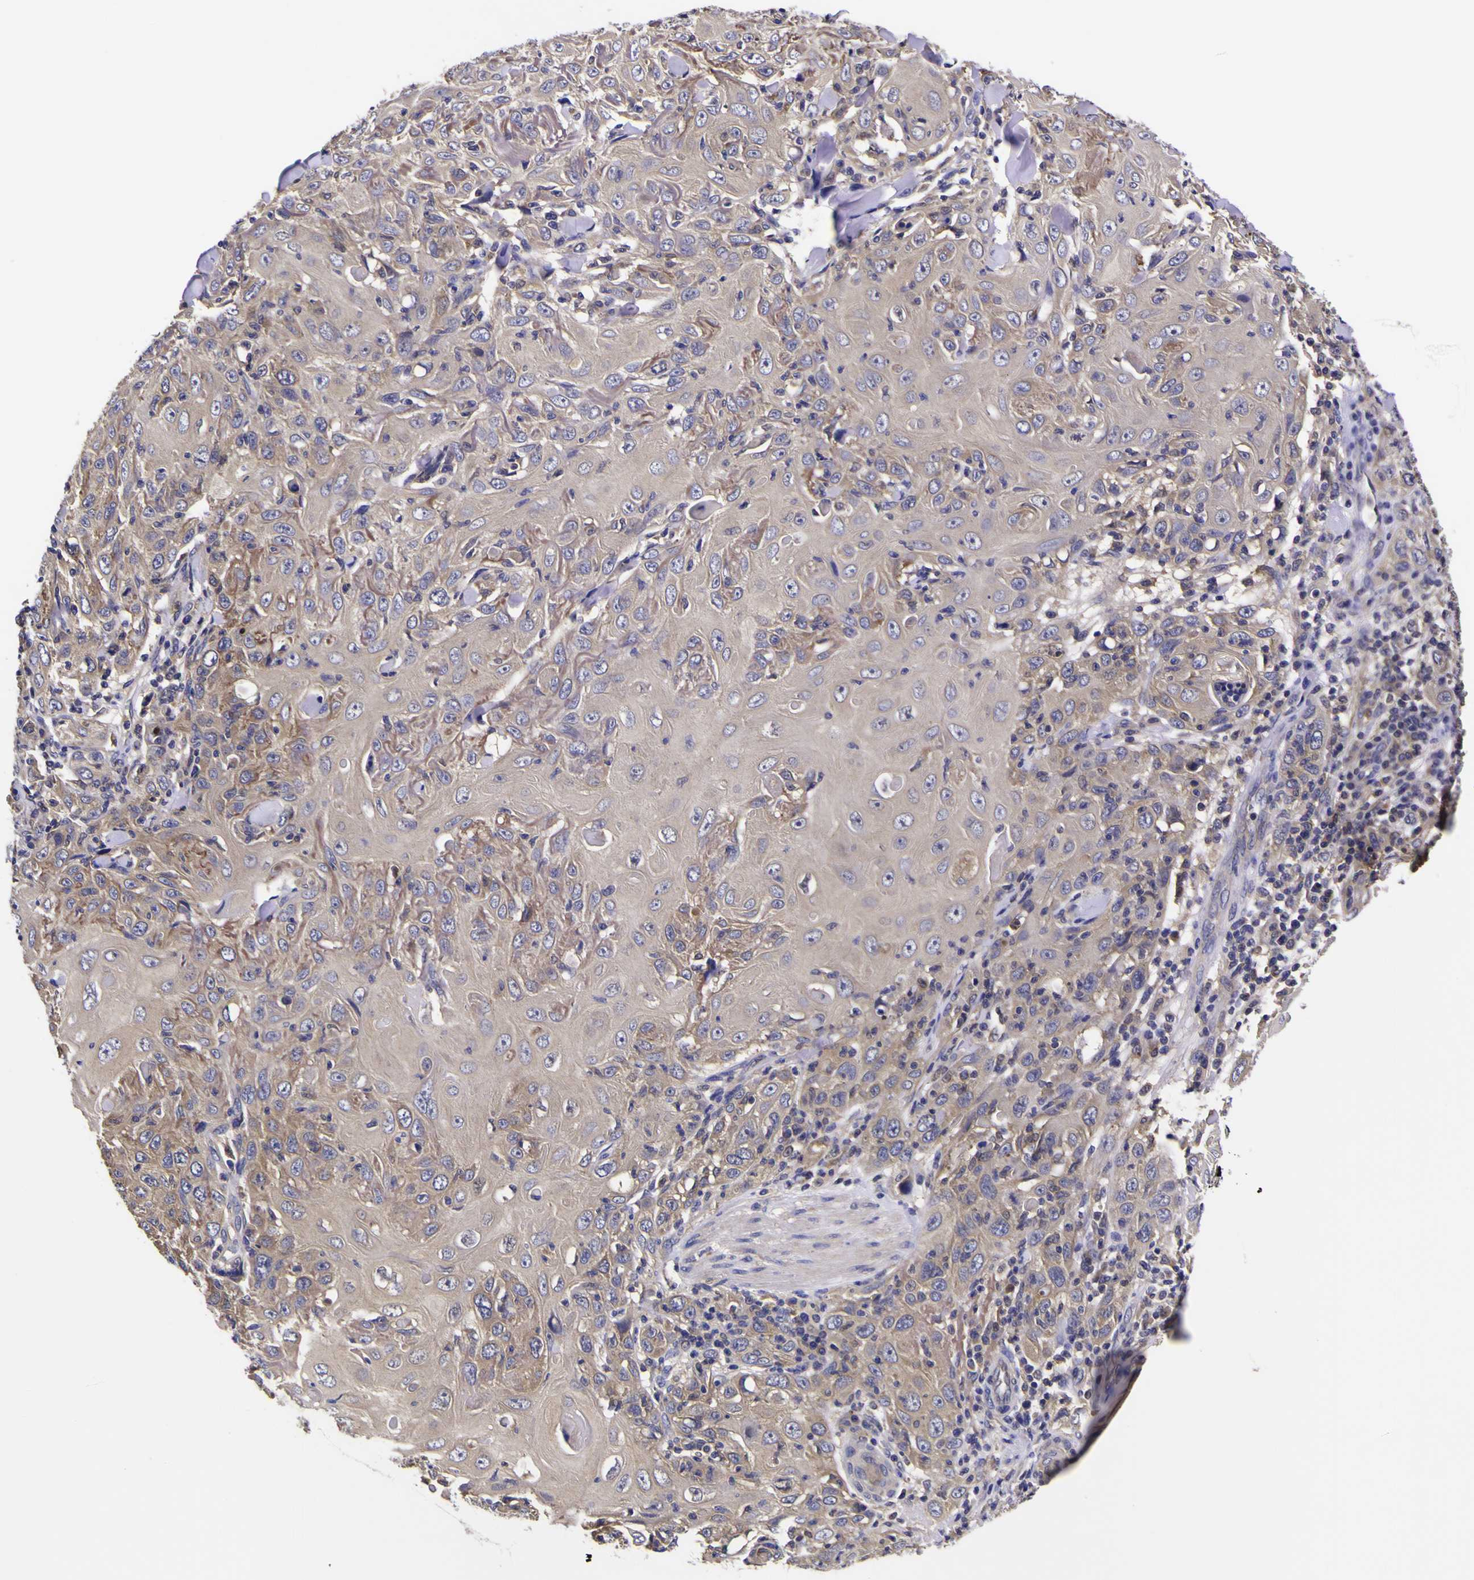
{"staining": {"intensity": "weak", "quantity": ">75%", "location": "cytoplasmic/membranous"}, "tissue": "skin cancer", "cell_type": "Tumor cells", "image_type": "cancer", "snomed": [{"axis": "morphology", "description": "Squamous cell carcinoma, NOS"}, {"axis": "topography", "description": "Skin"}], "caption": "Human squamous cell carcinoma (skin) stained with a protein marker displays weak staining in tumor cells.", "gene": "MAPK14", "patient": {"sex": "female", "age": 88}}